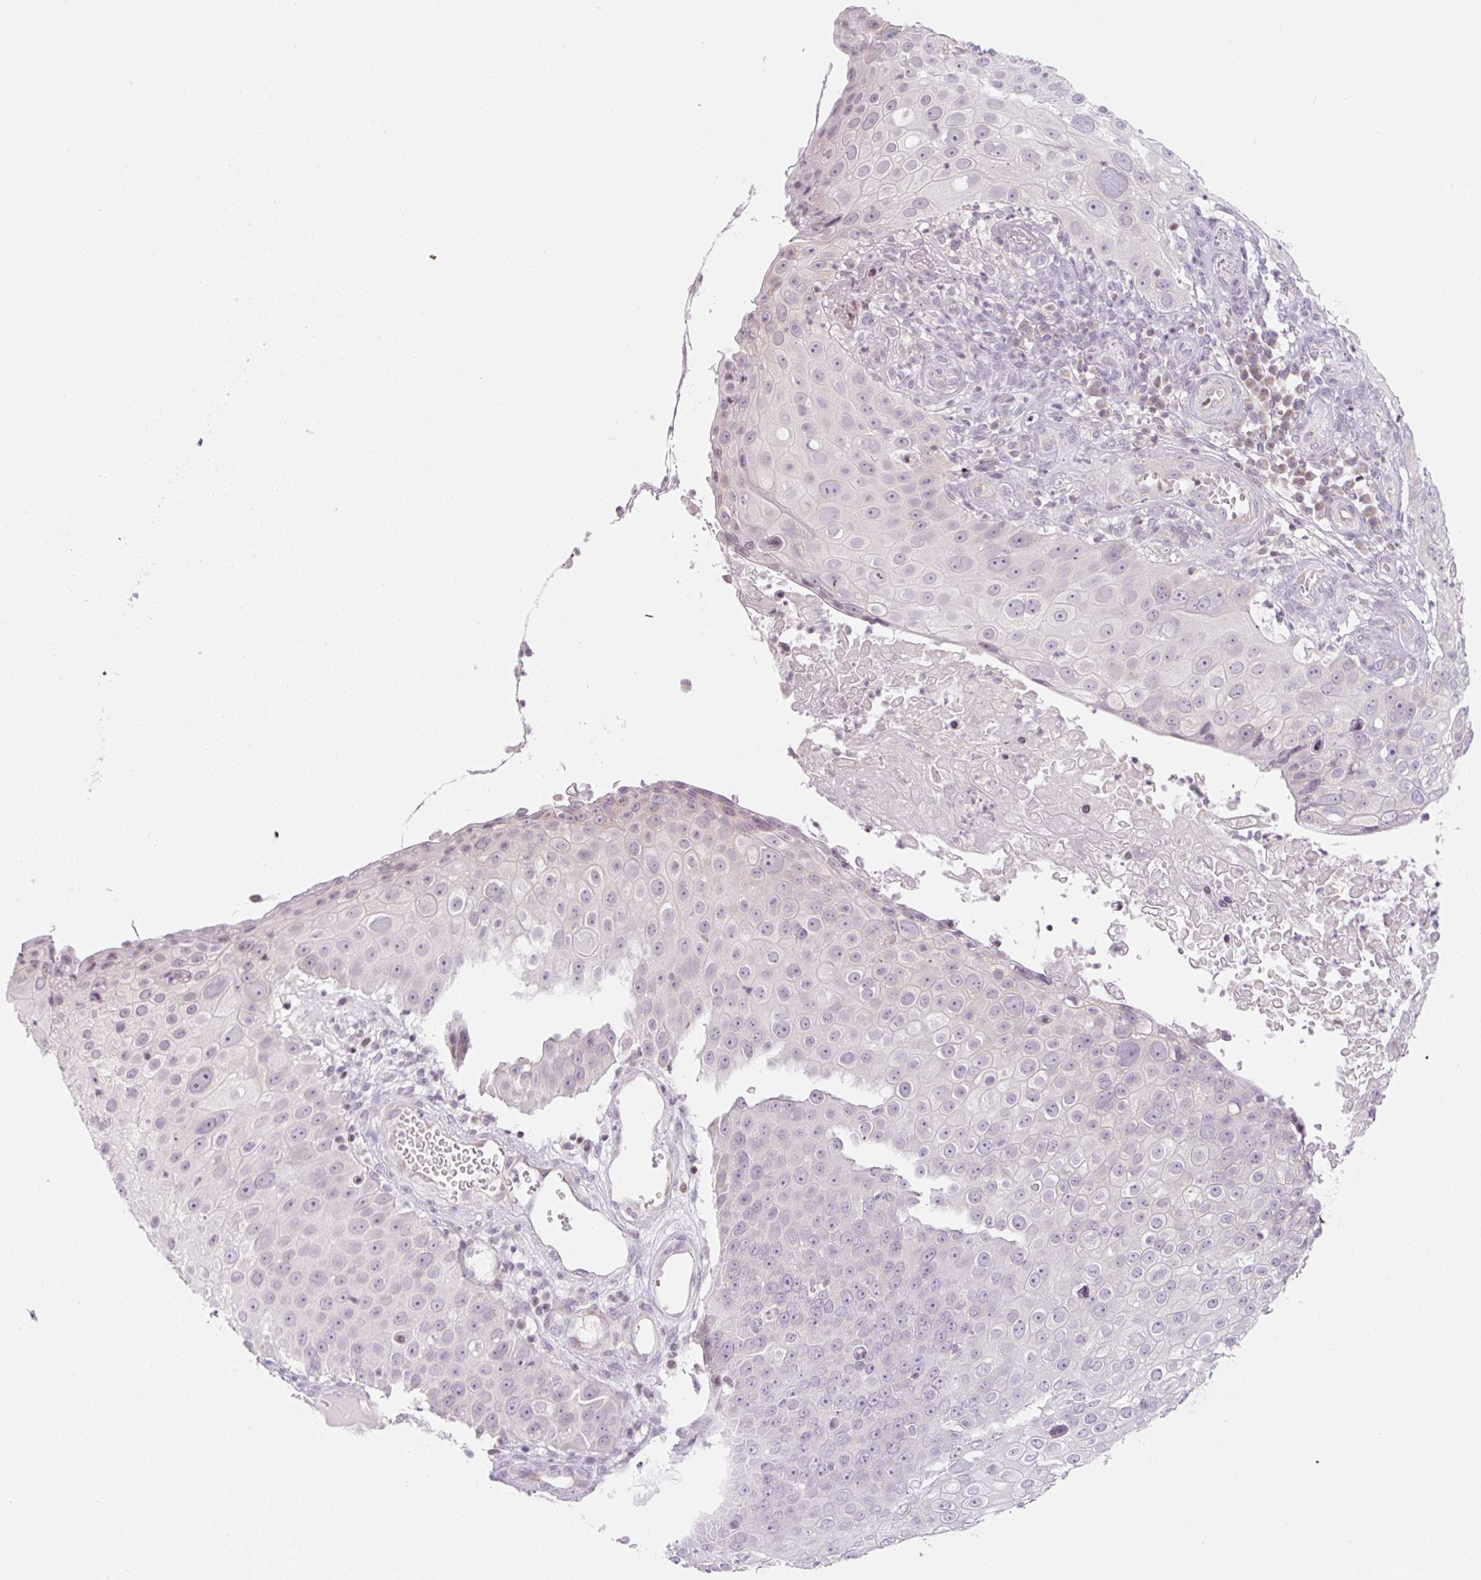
{"staining": {"intensity": "negative", "quantity": "none", "location": "none"}, "tissue": "skin cancer", "cell_type": "Tumor cells", "image_type": "cancer", "snomed": [{"axis": "morphology", "description": "Squamous cell carcinoma, NOS"}, {"axis": "topography", "description": "Skin"}], "caption": "Human squamous cell carcinoma (skin) stained for a protein using immunohistochemistry (IHC) reveals no positivity in tumor cells.", "gene": "CASKIN1", "patient": {"sex": "male", "age": 71}}